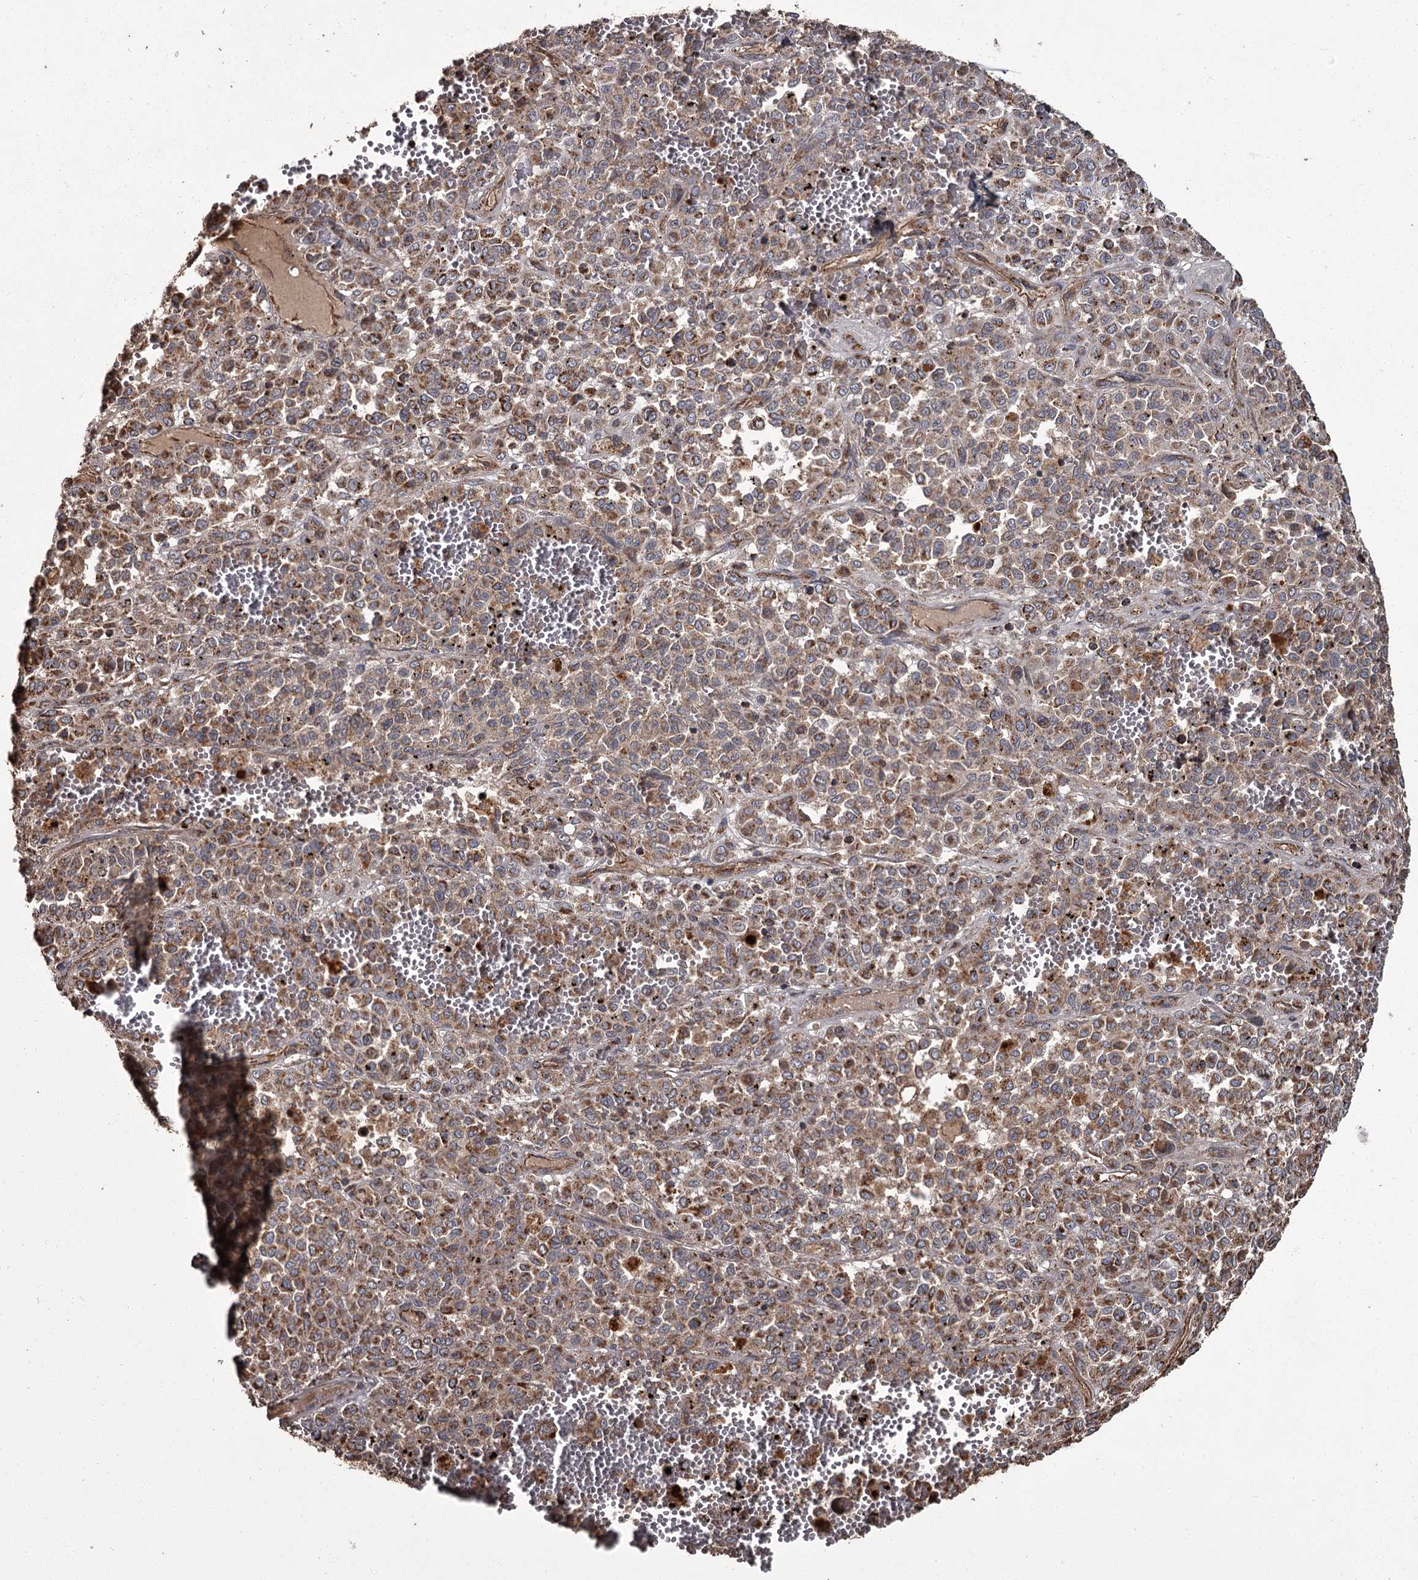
{"staining": {"intensity": "strong", "quantity": "25%-75%", "location": "cytoplasmic/membranous"}, "tissue": "melanoma", "cell_type": "Tumor cells", "image_type": "cancer", "snomed": [{"axis": "morphology", "description": "Malignant melanoma, Metastatic site"}, {"axis": "topography", "description": "Pancreas"}], "caption": "High-power microscopy captured an IHC image of melanoma, revealing strong cytoplasmic/membranous expression in about 25%-75% of tumor cells.", "gene": "THAP9", "patient": {"sex": "female", "age": 30}}